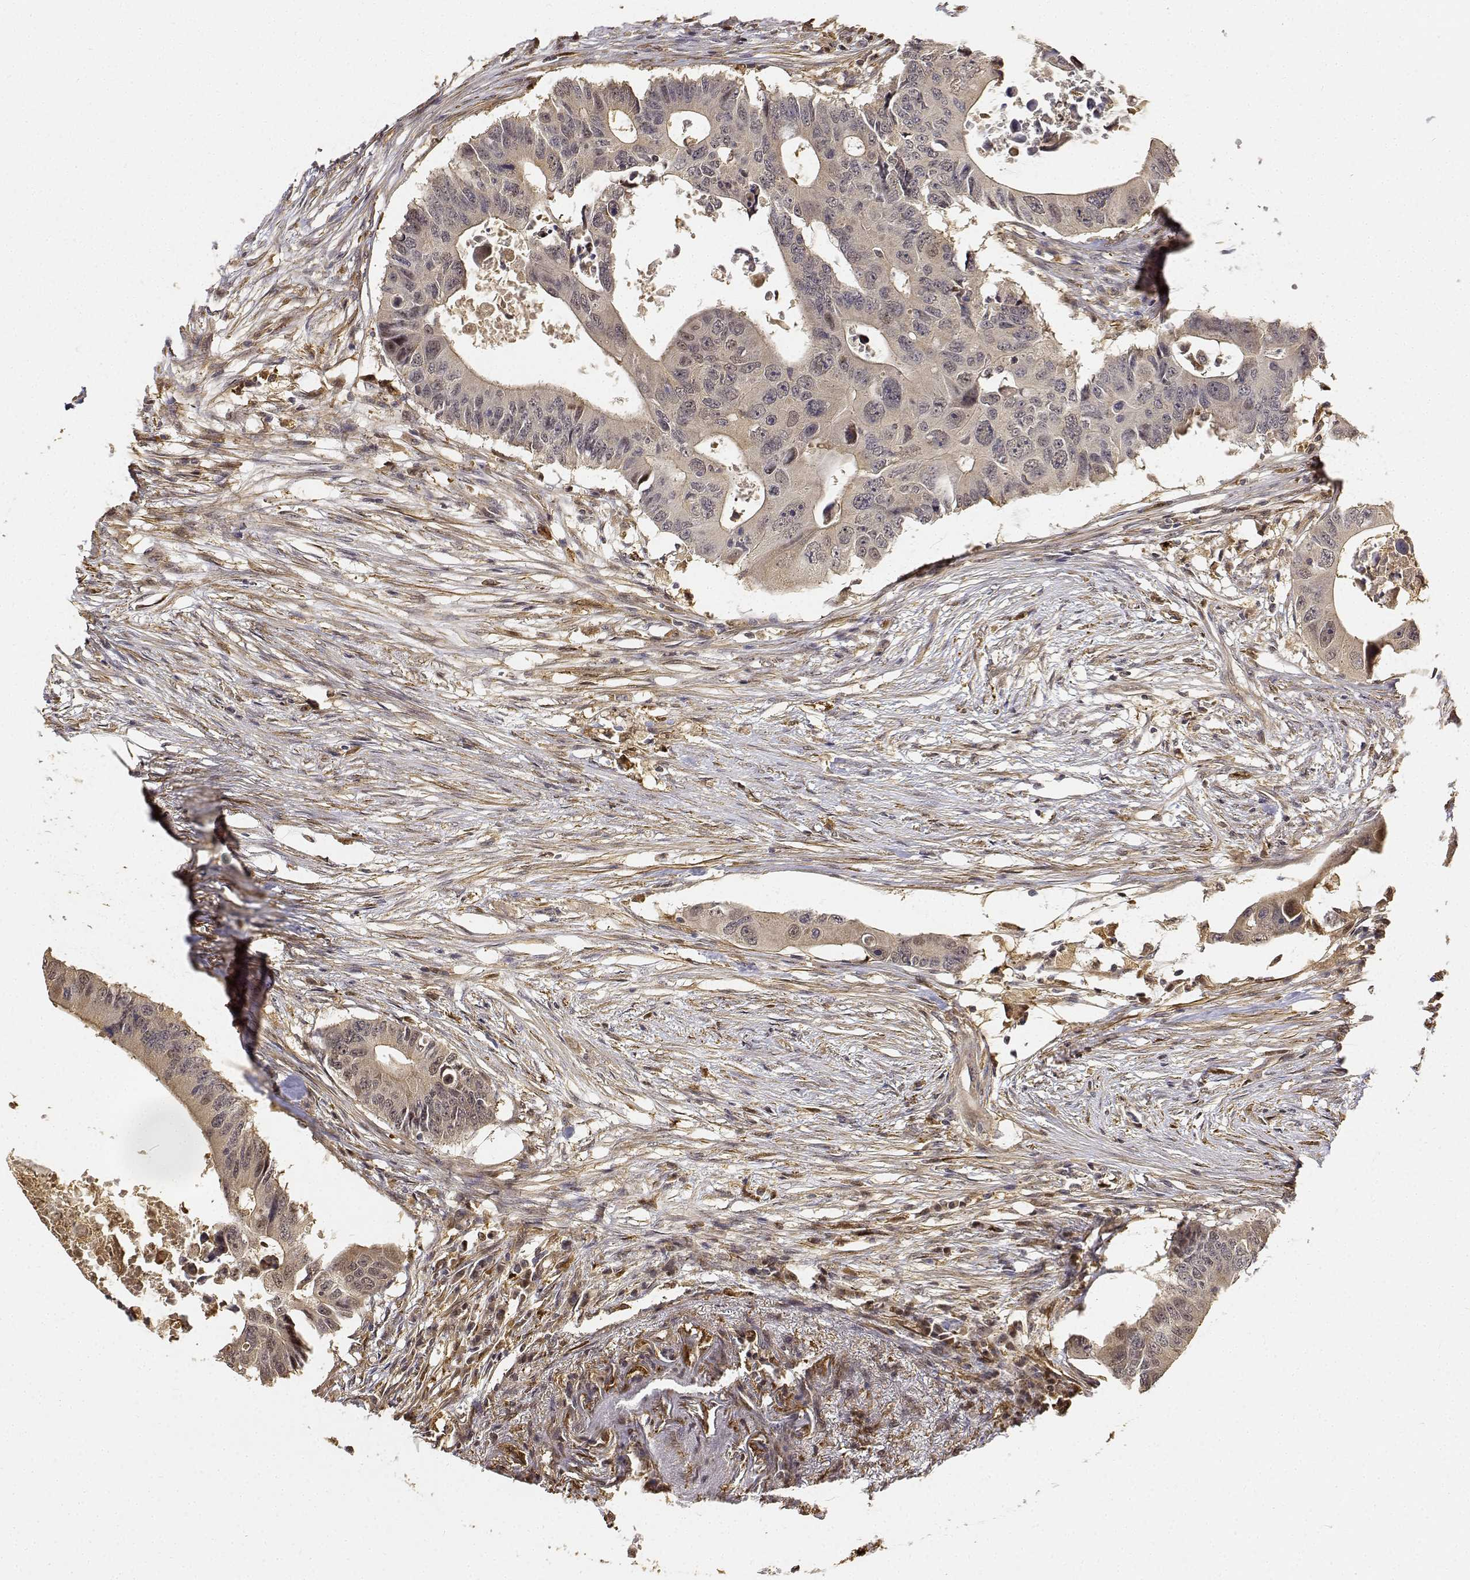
{"staining": {"intensity": "weak", "quantity": "<25%", "location": "cytoplasmic/membranous"}, "tissue": "colorectal cancer", "cell_type": "Tumor cells", "image_type": "cancer", "snomed": [{"axis": "morphology", "description": "Adenocarcinoma, NOS"}, {"axis": "topography", "description": "Colon"}], "caption": "Immunohistochemistry (IHC) micrograph of neoplastic tissue: colorectal adenocarcinoma stained with DAB demonstrates no significant protein positivity in tumor cells.", "gene": "PCID2", "patient": {"sex": "male", "age": 71}}